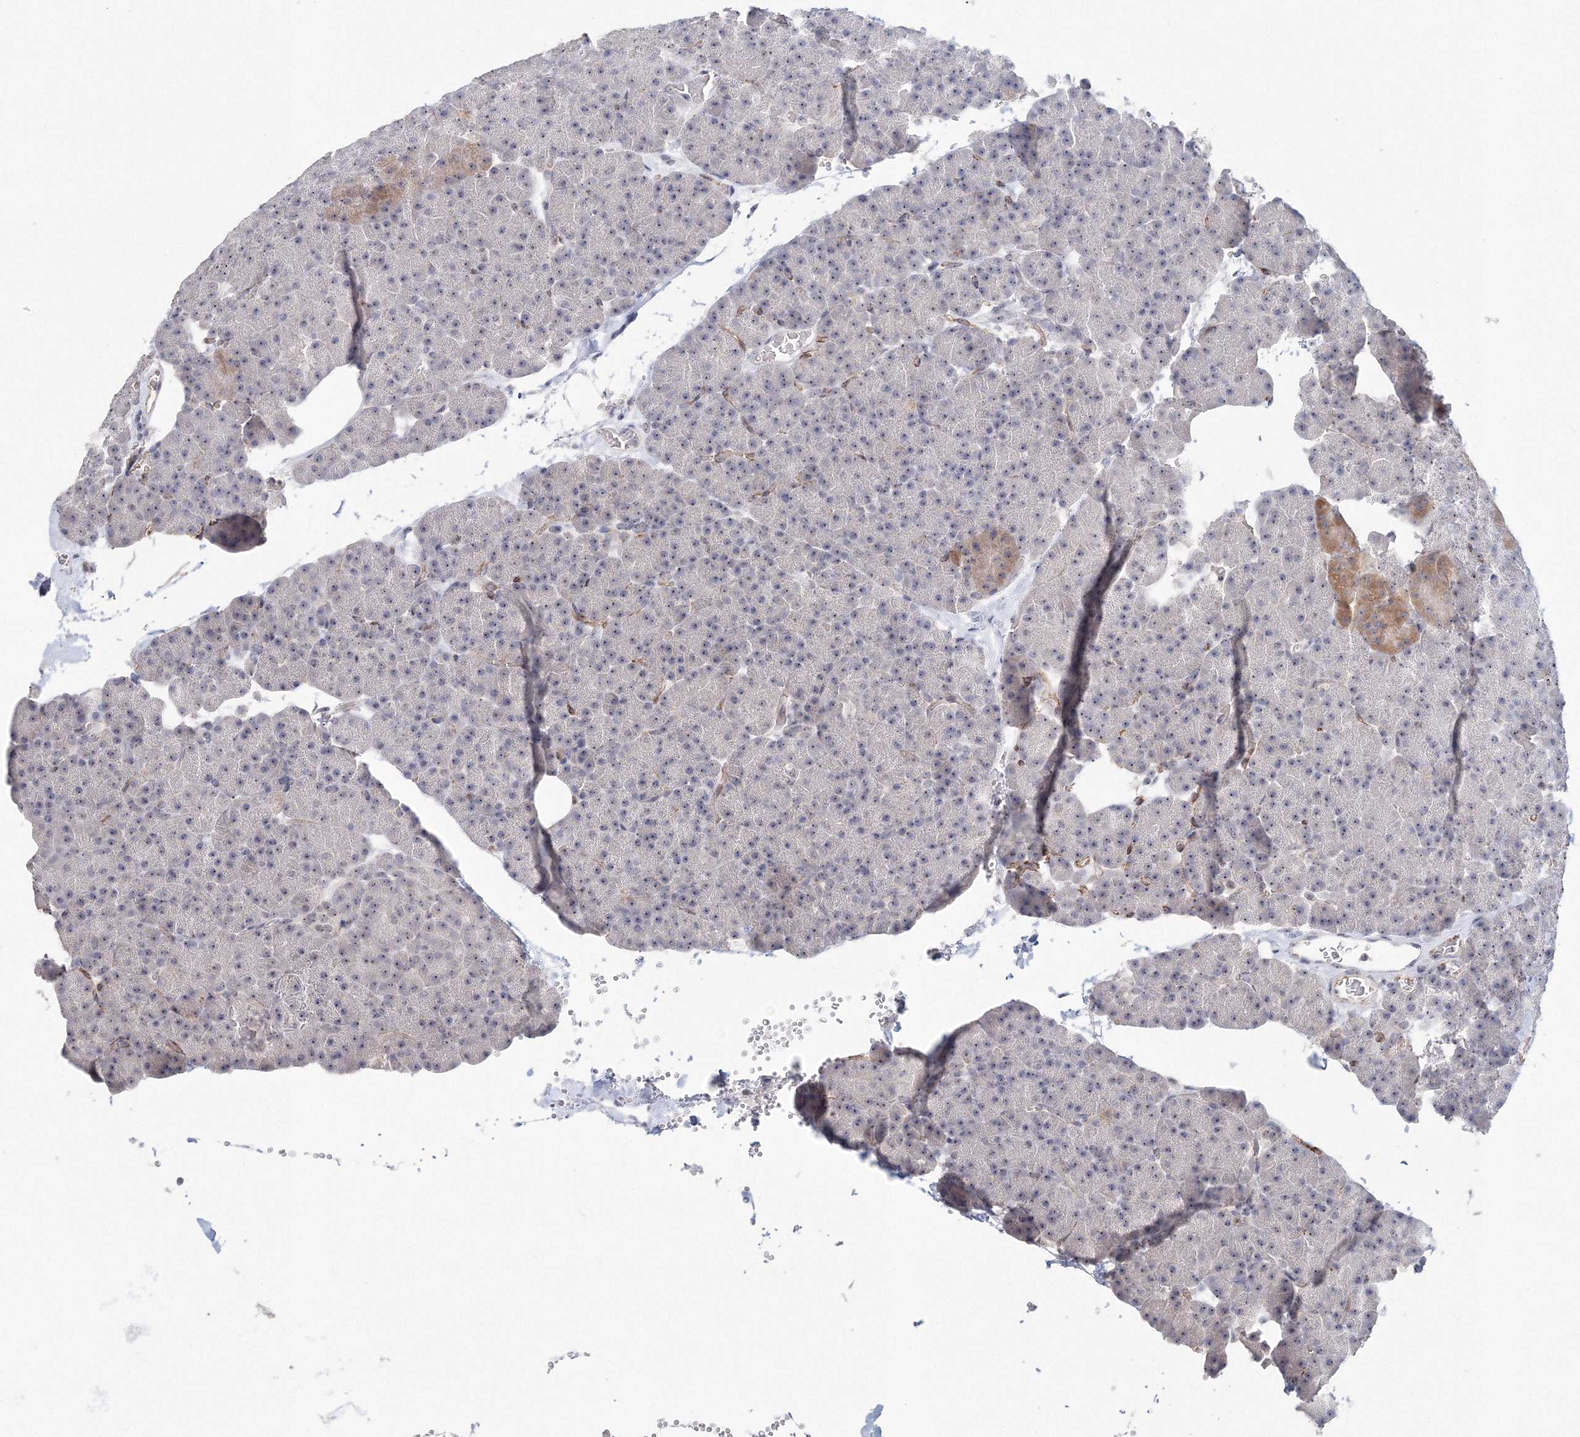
{"staining": {"intensity": "moderate", "quantity": "25%-75%", "location": "cytoplasmic/membranous,nuclear"}, "tissue": "pancreas", "cell_type": "Exocrine glandular cells", "image_type": "normal", "snomed": [{"axis": "morphology", "description": "Normal tissue, NOS"}, {"axis": "morphology", "description": "Carcinoid, malignant, NOS"}, {"axis": "topography", "description": "Pancreas"}], "caption": "Normal pancreas demonstrates moderate cytoplasmic/membranous,nuclear expression in about 25%-75% of exocrine glandular cells, visualized by immunohistochemistry. The protein is shown in brown color, while the nuclei are stained blue.", "gene": "SIRT7", "patient": {"sex": "female", "age": 35}}